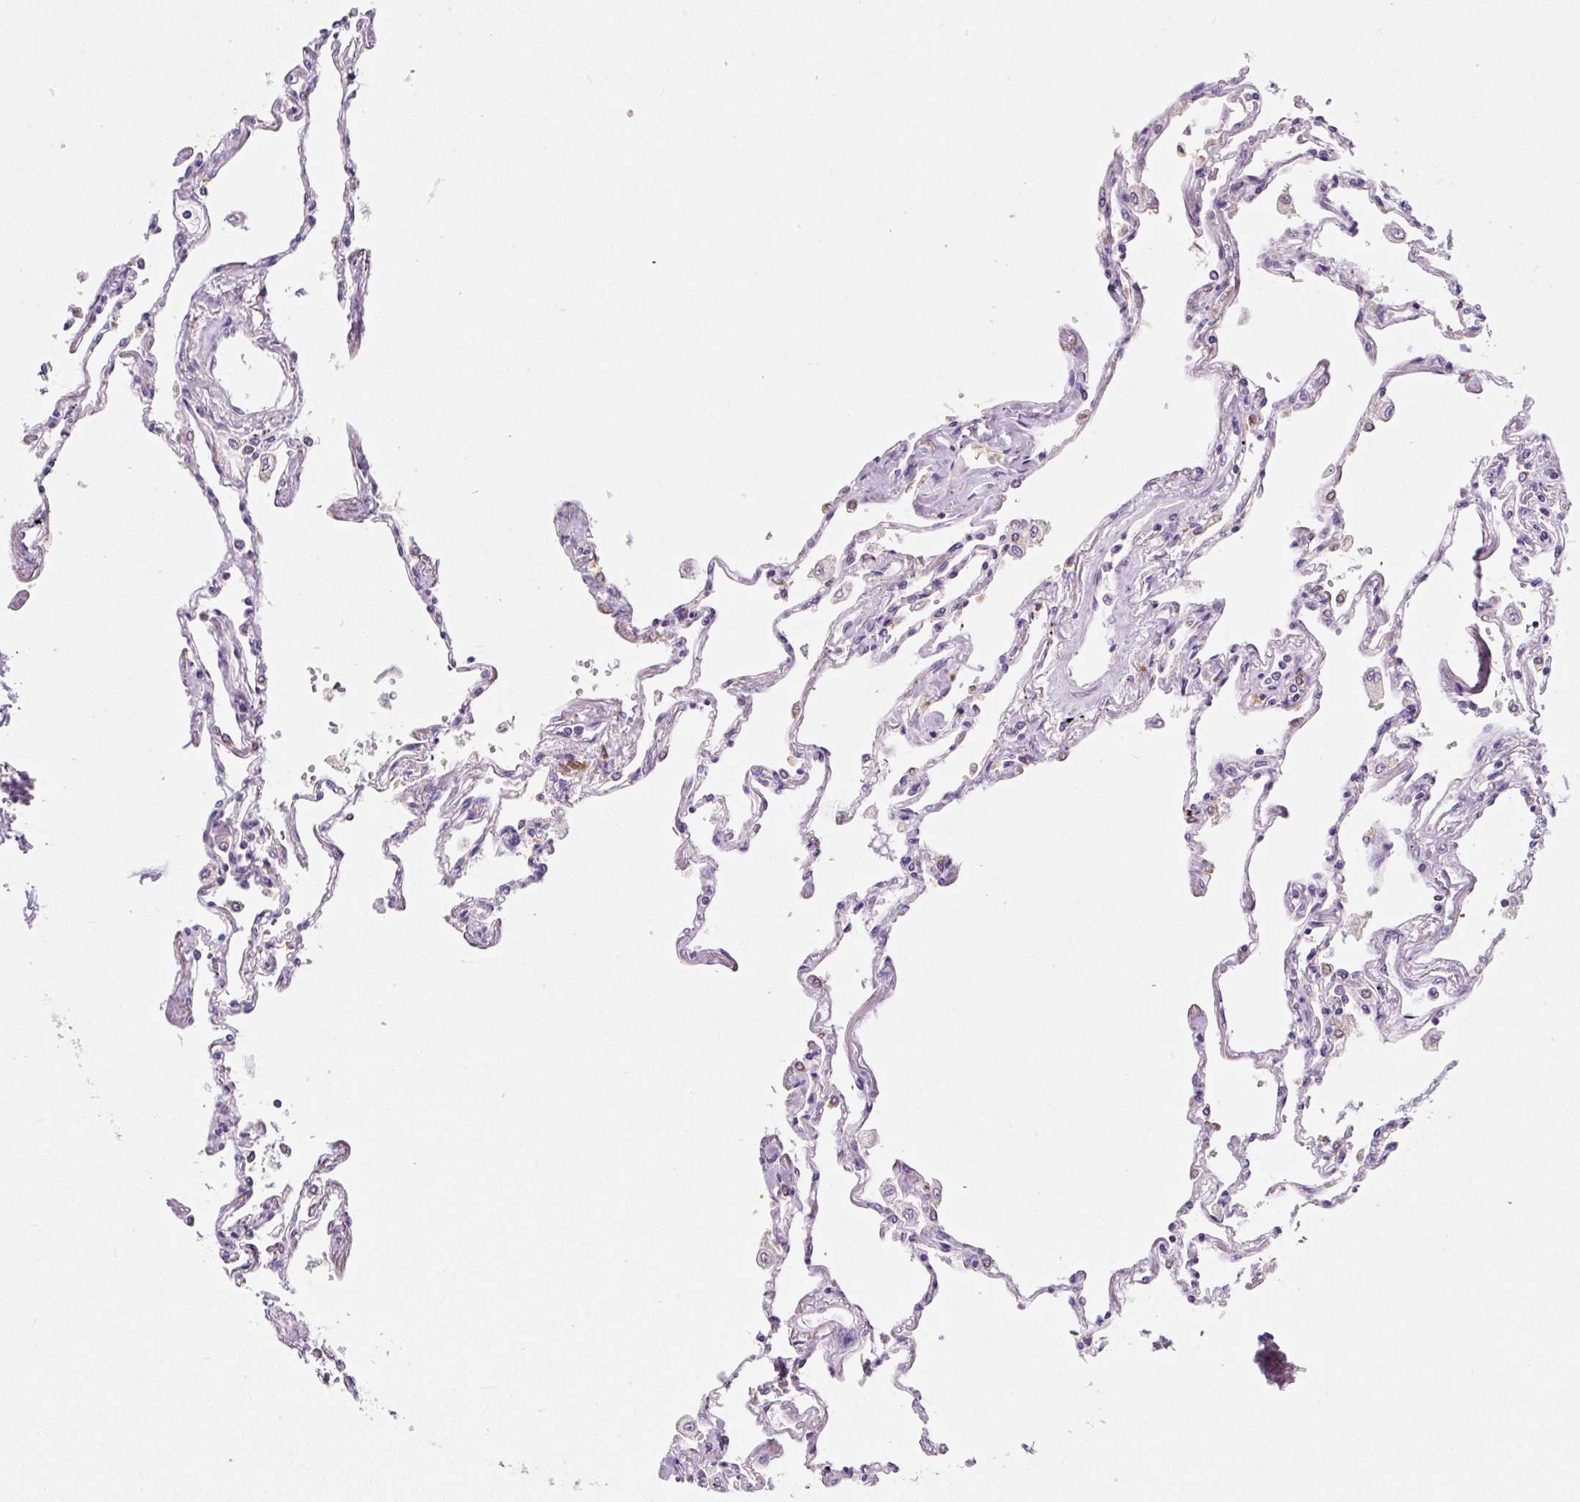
{"staining": {"intensity": "moderate", "quantity": "<25%", "location": "cytoplasmic/membranous"}, "tissue": "lung", "cell_type": "Alveolar cells", "image_type": "normal", "snomed": [{"axis": "morphology", "description": "Normal tissue, NOS"}, {"axis": "topography", "description": "Lung"}], "caption": "Protein expression by IHC reveals moderate cytoplasmic/membranous staining in about <25% of alveolar cells in unremarkable lung. Using DAB (3,3'-diaminobenzidine) (brown) and hematoxylin (blue) stains, captured at high magnification using brightfield microscopy.", "gene": "DDOST", "patient": {"sex": "female", "age": 67}}